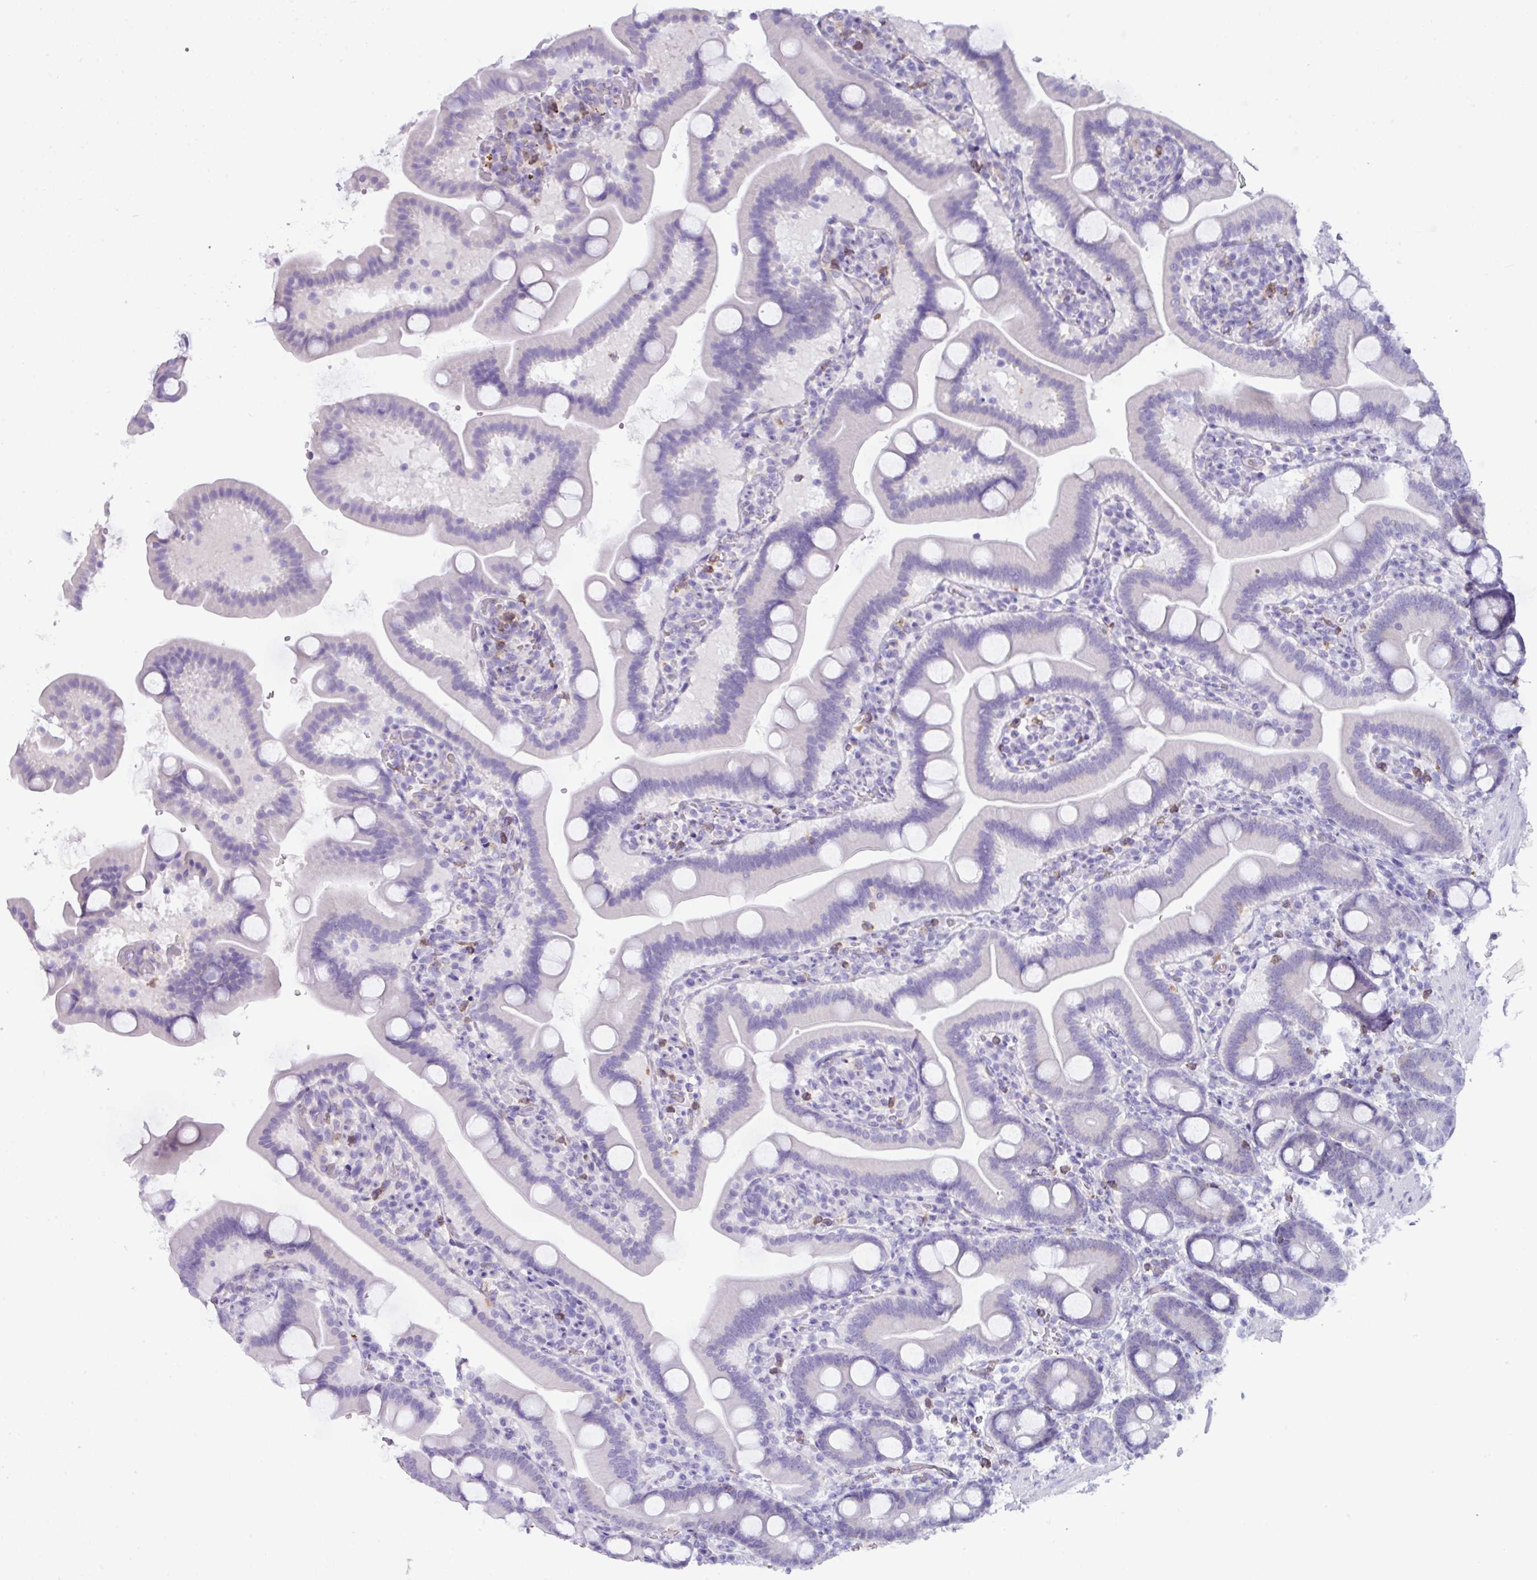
{"staining": {"intensity": "negative", "quantity": "none", "location": "none"}, "tissue": "duodenum", "cell_type": "Glandular cells", "image_type": "normal", "snomed": [{"axis": "morphology", "description": "Normal tissue, NOS"}, {"axis": "topography", "description": "Duodenum"}], "caption": "DAB immunohistochemical staining of benign human duodenum displays no significant staining in glandular cells.", "gene": "ZNF524", "patient": {"sex": "male", "age": 55}}